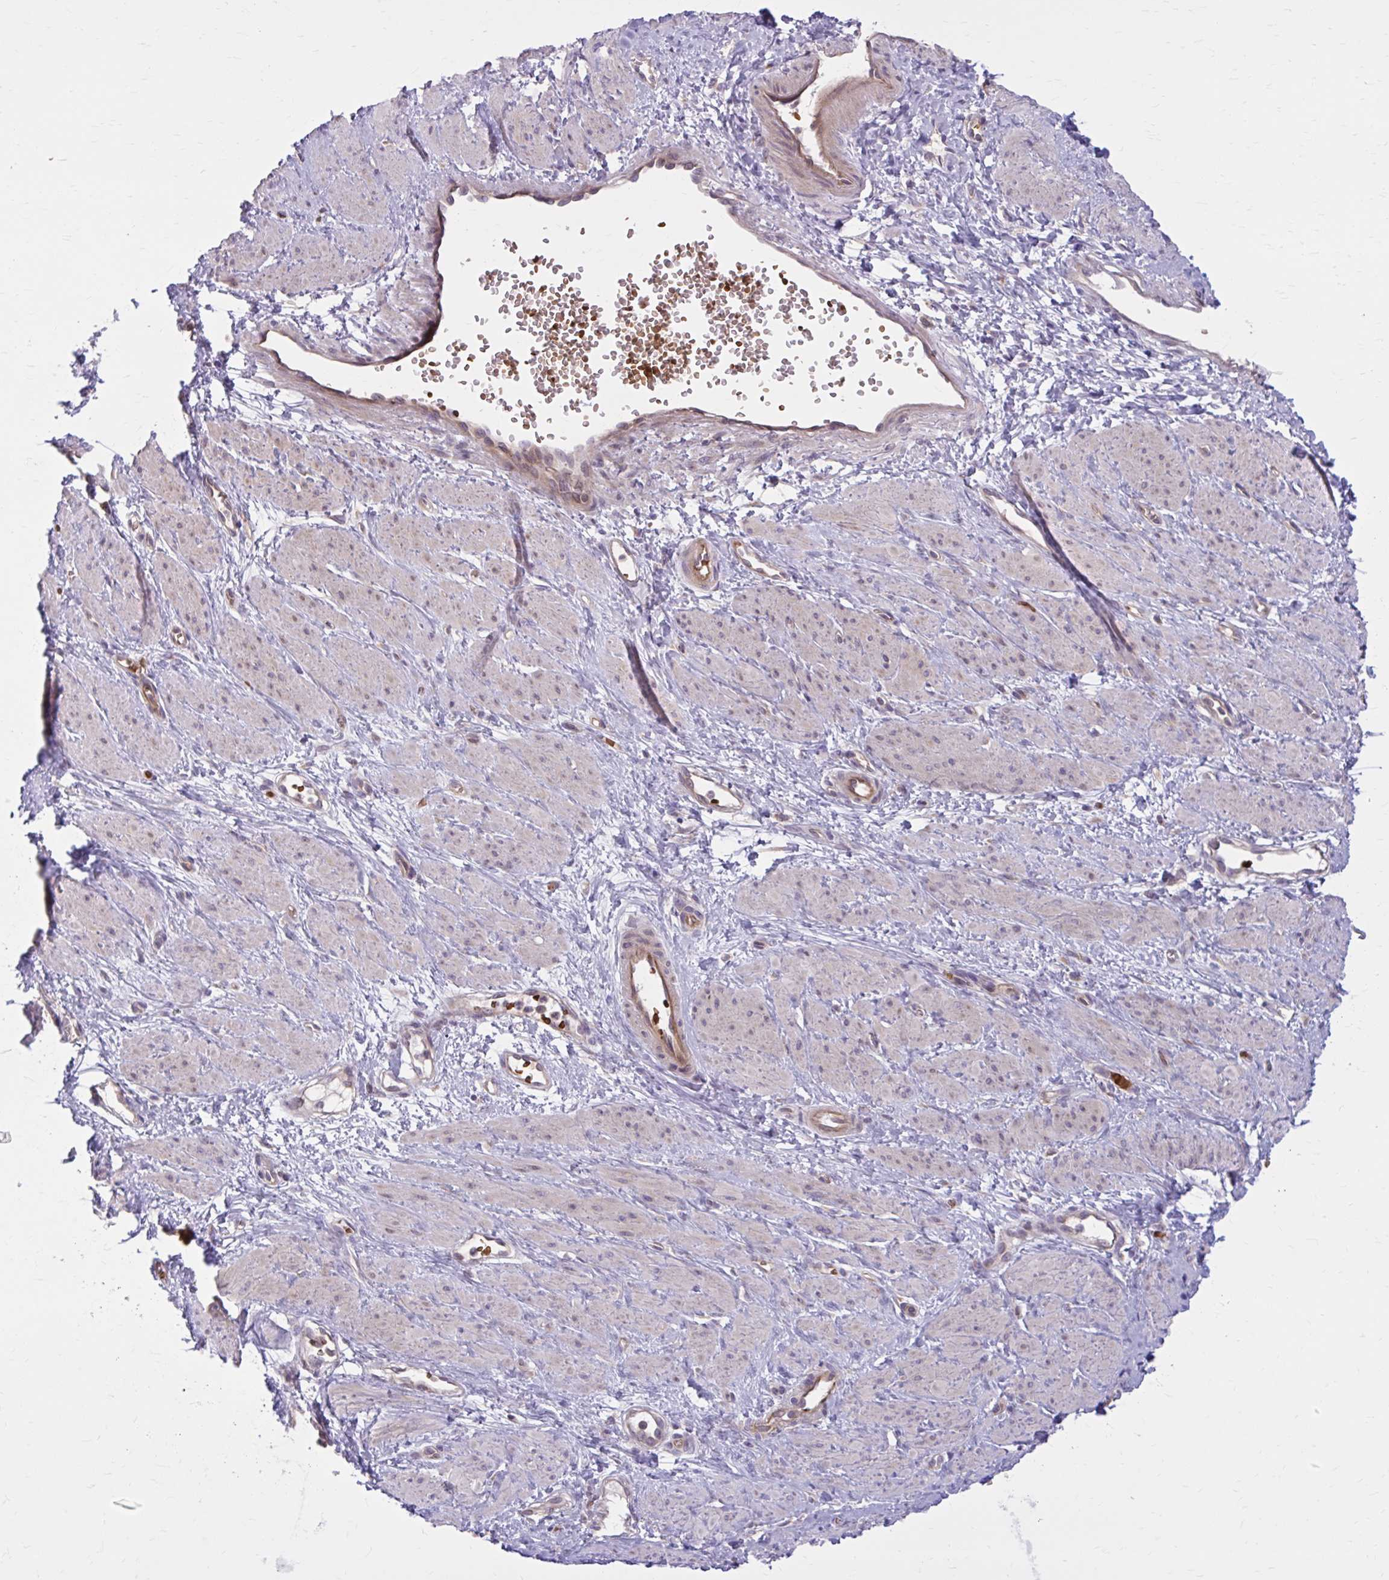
{"staining": {"intensity": "weak", "quantity": "<25%", "location": "cytoplasmic/membranous"}, "tissue": "smooth muscle", "cell_type": "Smooth muscle cells", "image_type": "normal", "snomed": [{"axis": "morphology", "description": "Normal tissue, NOS"}, {"axis": "topography", "description": "Smooth muscle"}, {"axis": "topography", "description": "Uterus"}], "caption": "Image shows no significant protein staining in smooth muscle cells of benign smooth muscle.", "gene": "SNF8", "patient": {"sex": "female", "age": 39}}